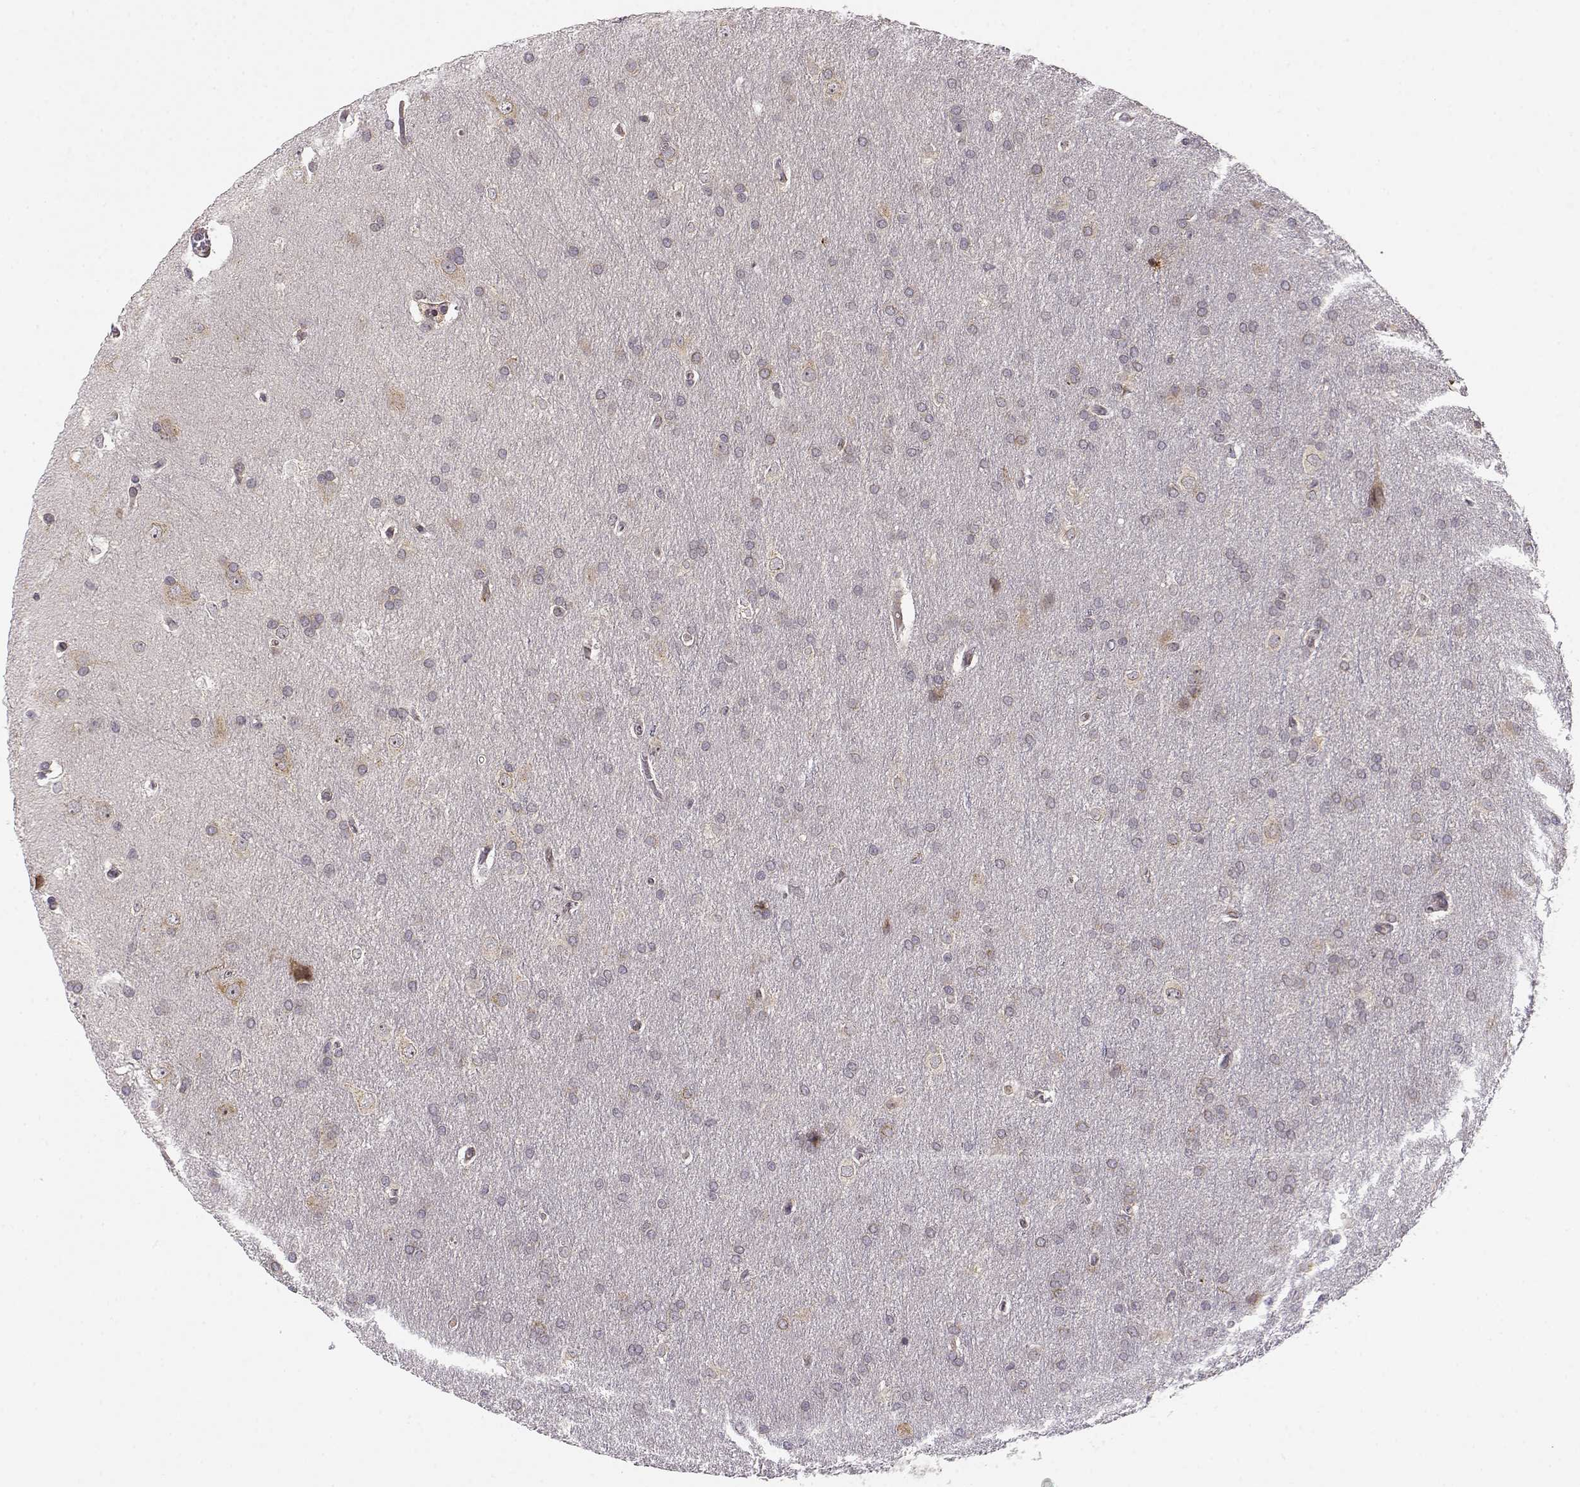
{"staining": {"intensity": "negative", "quantity": "none", "location": "none"}, "tissue": "glioma", "cell_type": "Tumor cells", "image_type": "cancer", "snomed": [{"axis": "morphology", "description": "Glioma, malignant, Low grade"}, {"axis": "topography", "description": "Brain"}], "caption": "The histopathology image exhibits no staining of tumor cells in glioma.", "gene": "ERGIC2", "patient": {"sex": "female", "age": 32}}